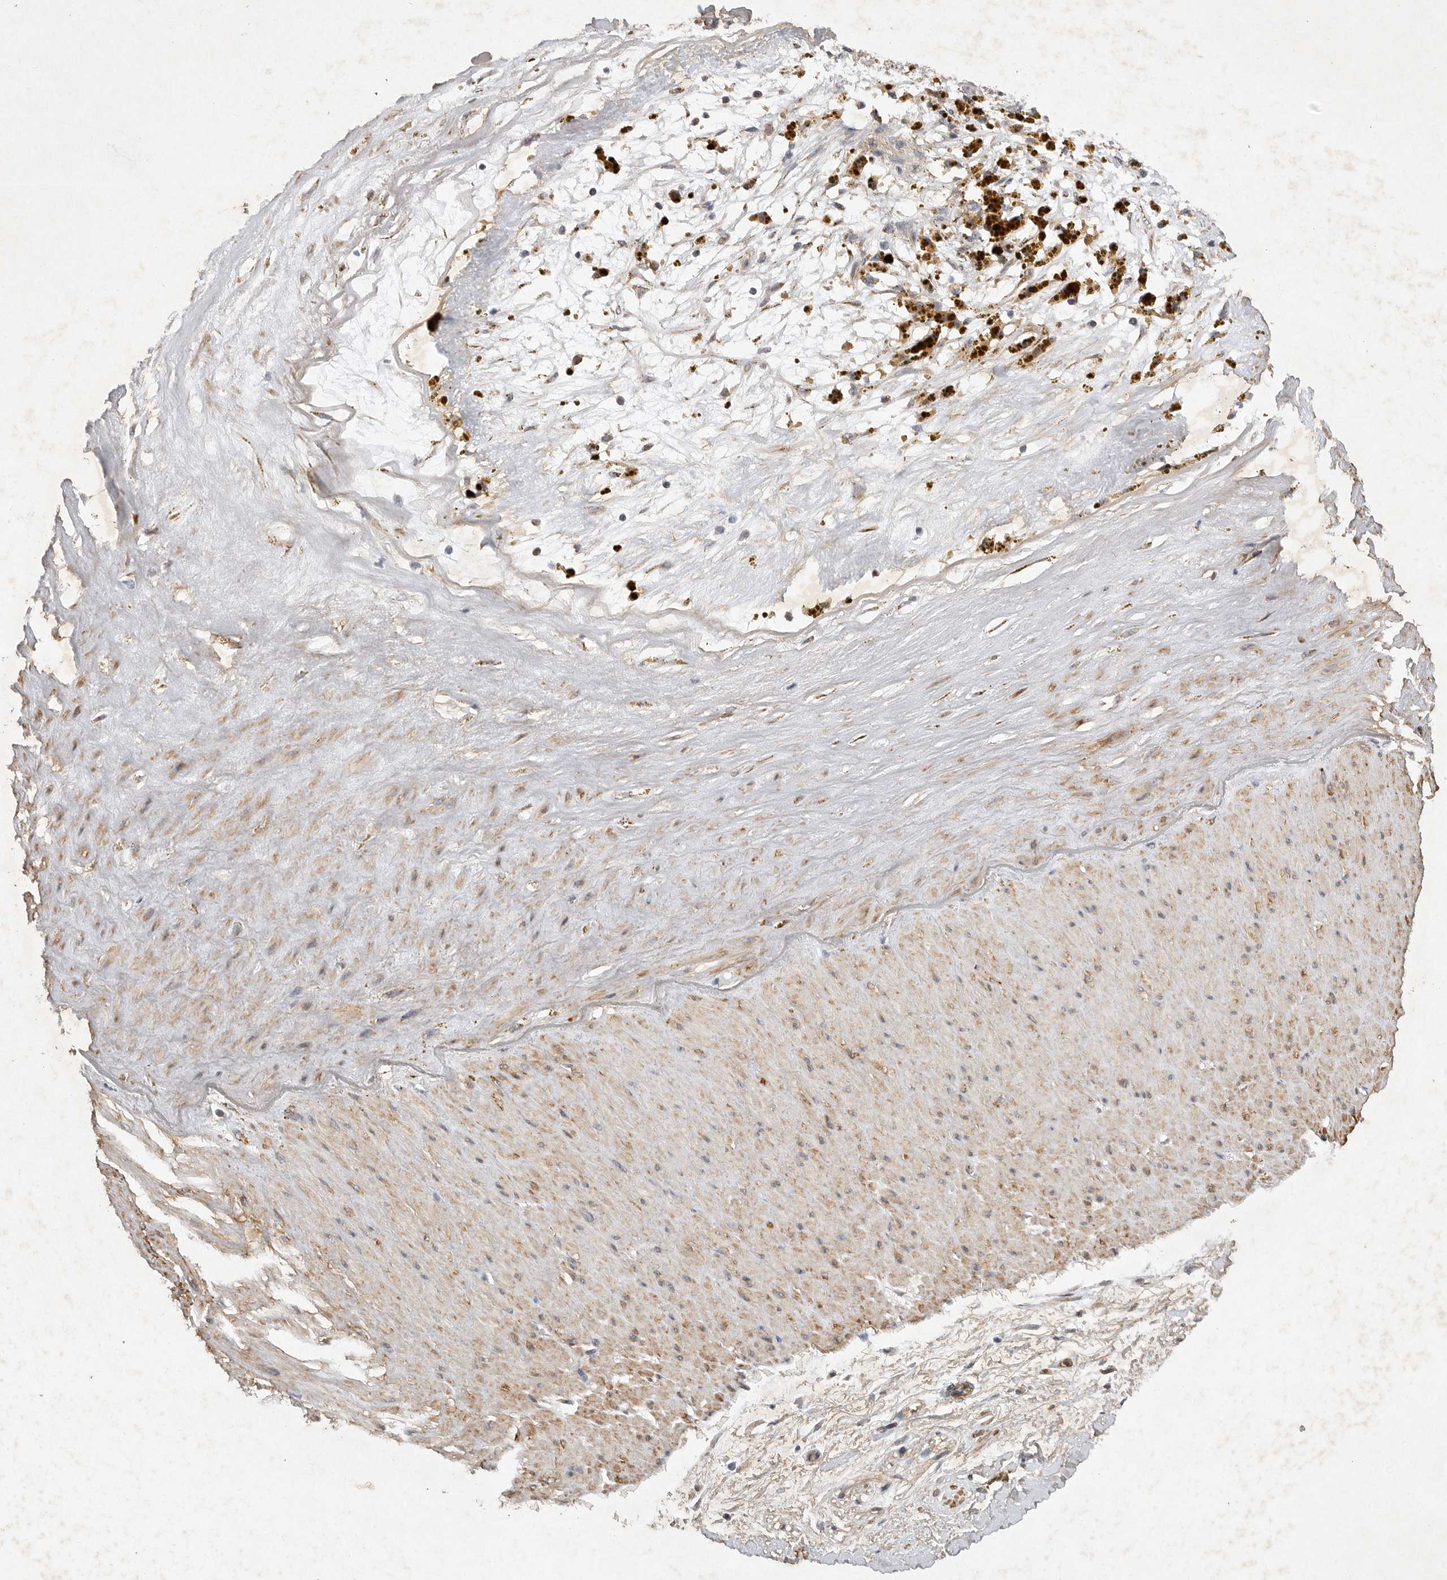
{"staining": {"intensity": "weak", "quantity": "<25%", "location": "cytoplasmic/membranous"}, "tissue": "soft tissue", "cell_type": "Fibroblasts", "image_type": "normal", "snomed": [{"axis": "morphology", "description": "Normal tissue, NOS"}, {"axis": "topography", "description": "Soft tissue"}], "caption": "This histopathology image is of normal soft tissue stained with IHC to label a protein in brown with the nuclei are counter-stained blue. There is no expression in fibroblasts.", "gene": "EDEM3", "patient": {"sex": "male", "age": 72}}